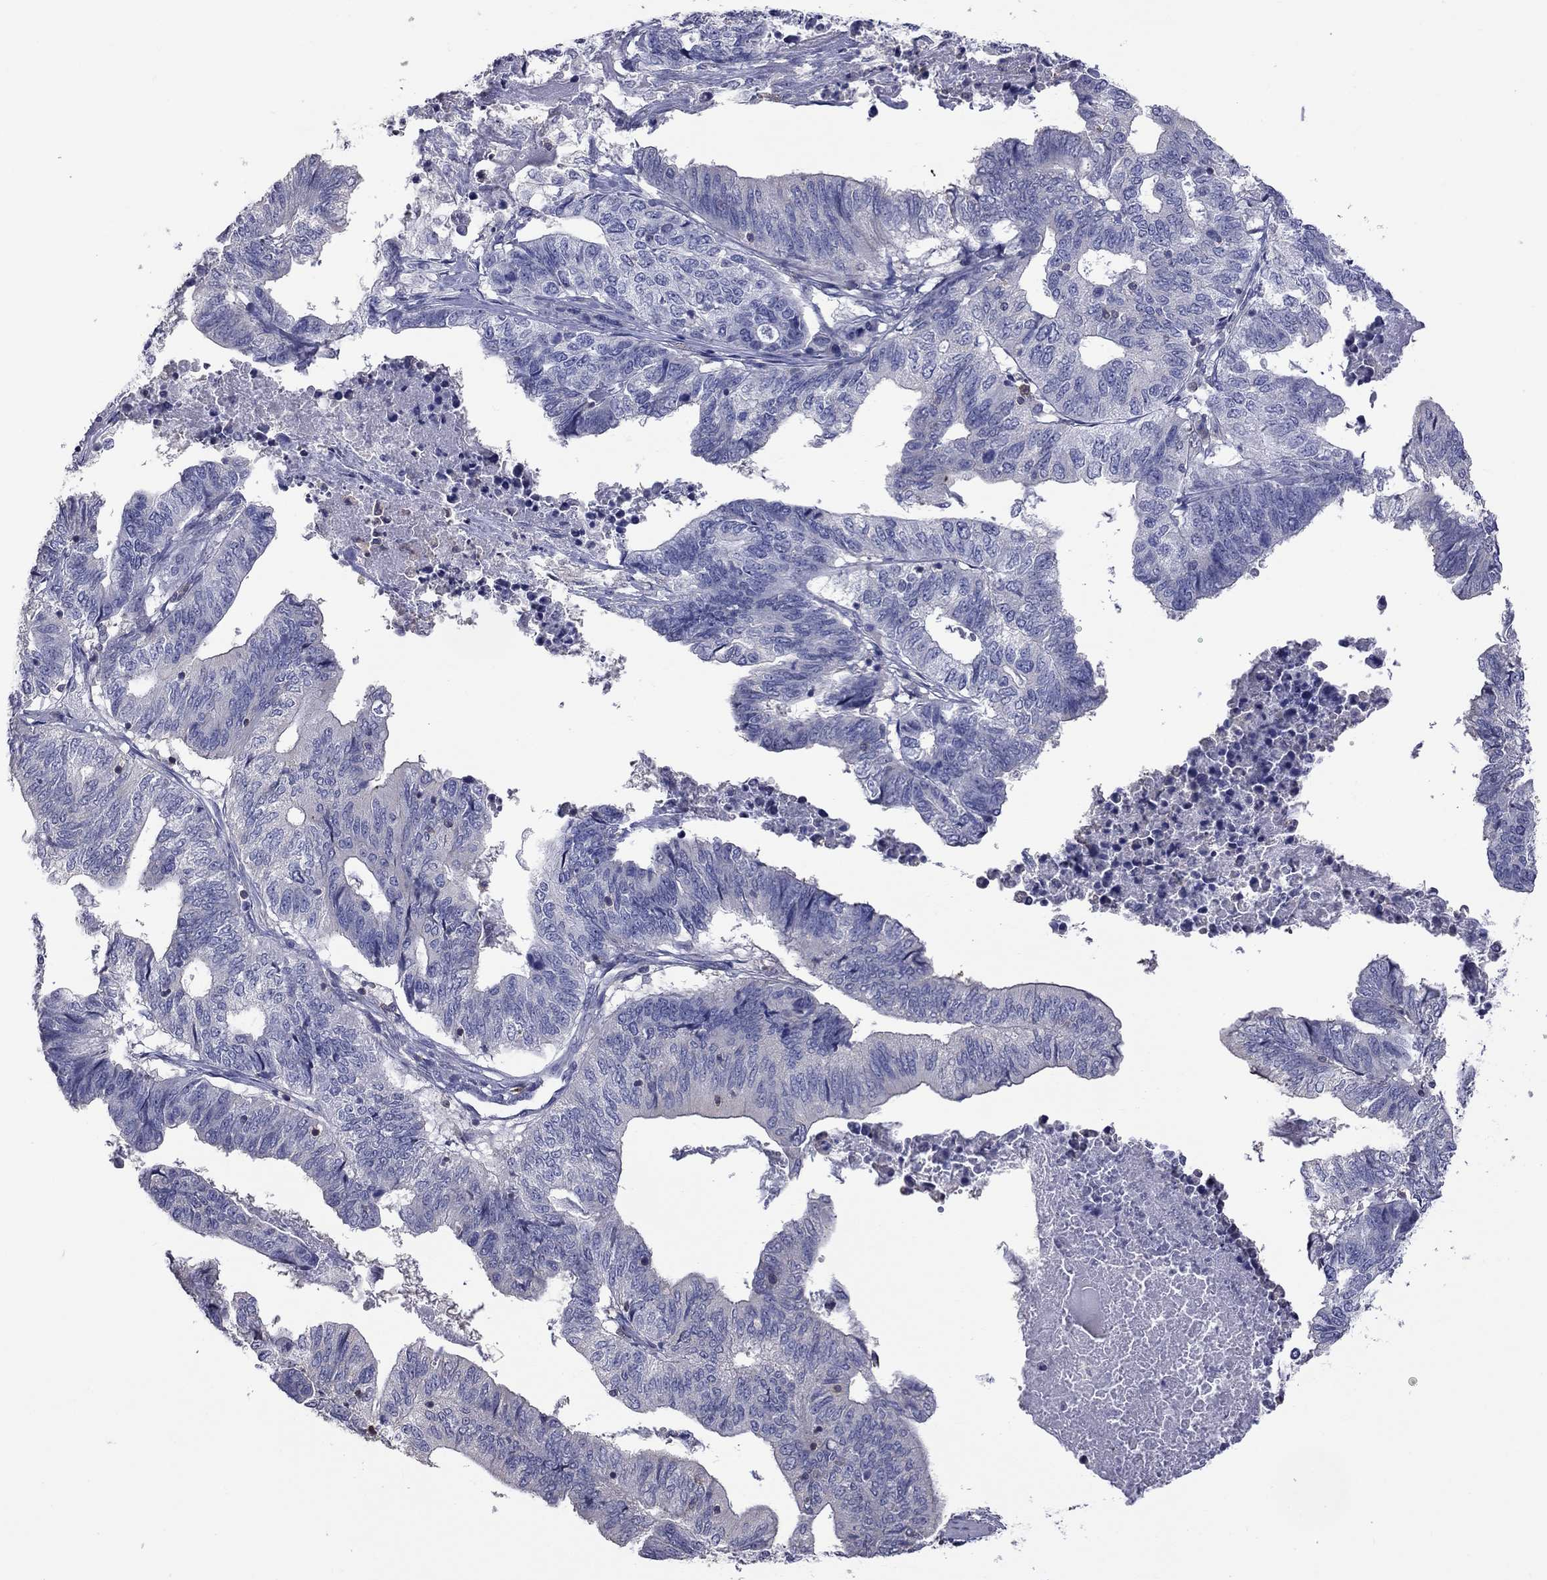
{"staining": {"intensity": "negative", "quantity": "none", "location": "none"}, "tissue": "stomach cancer", "cell_type": "Tumor cells", "image_type": "cancer", "snomed": [{"axis": "morphology", "description": "Adenocarcinoma, NOS"}, {"axis": "topography", "description": "Stomach, upper"}], "caption": "Tumor cells are negative for brown protein staining in stomach cancer.", "gene": "IPCEF1", "patient": {"sex": "female", "age": 67}}